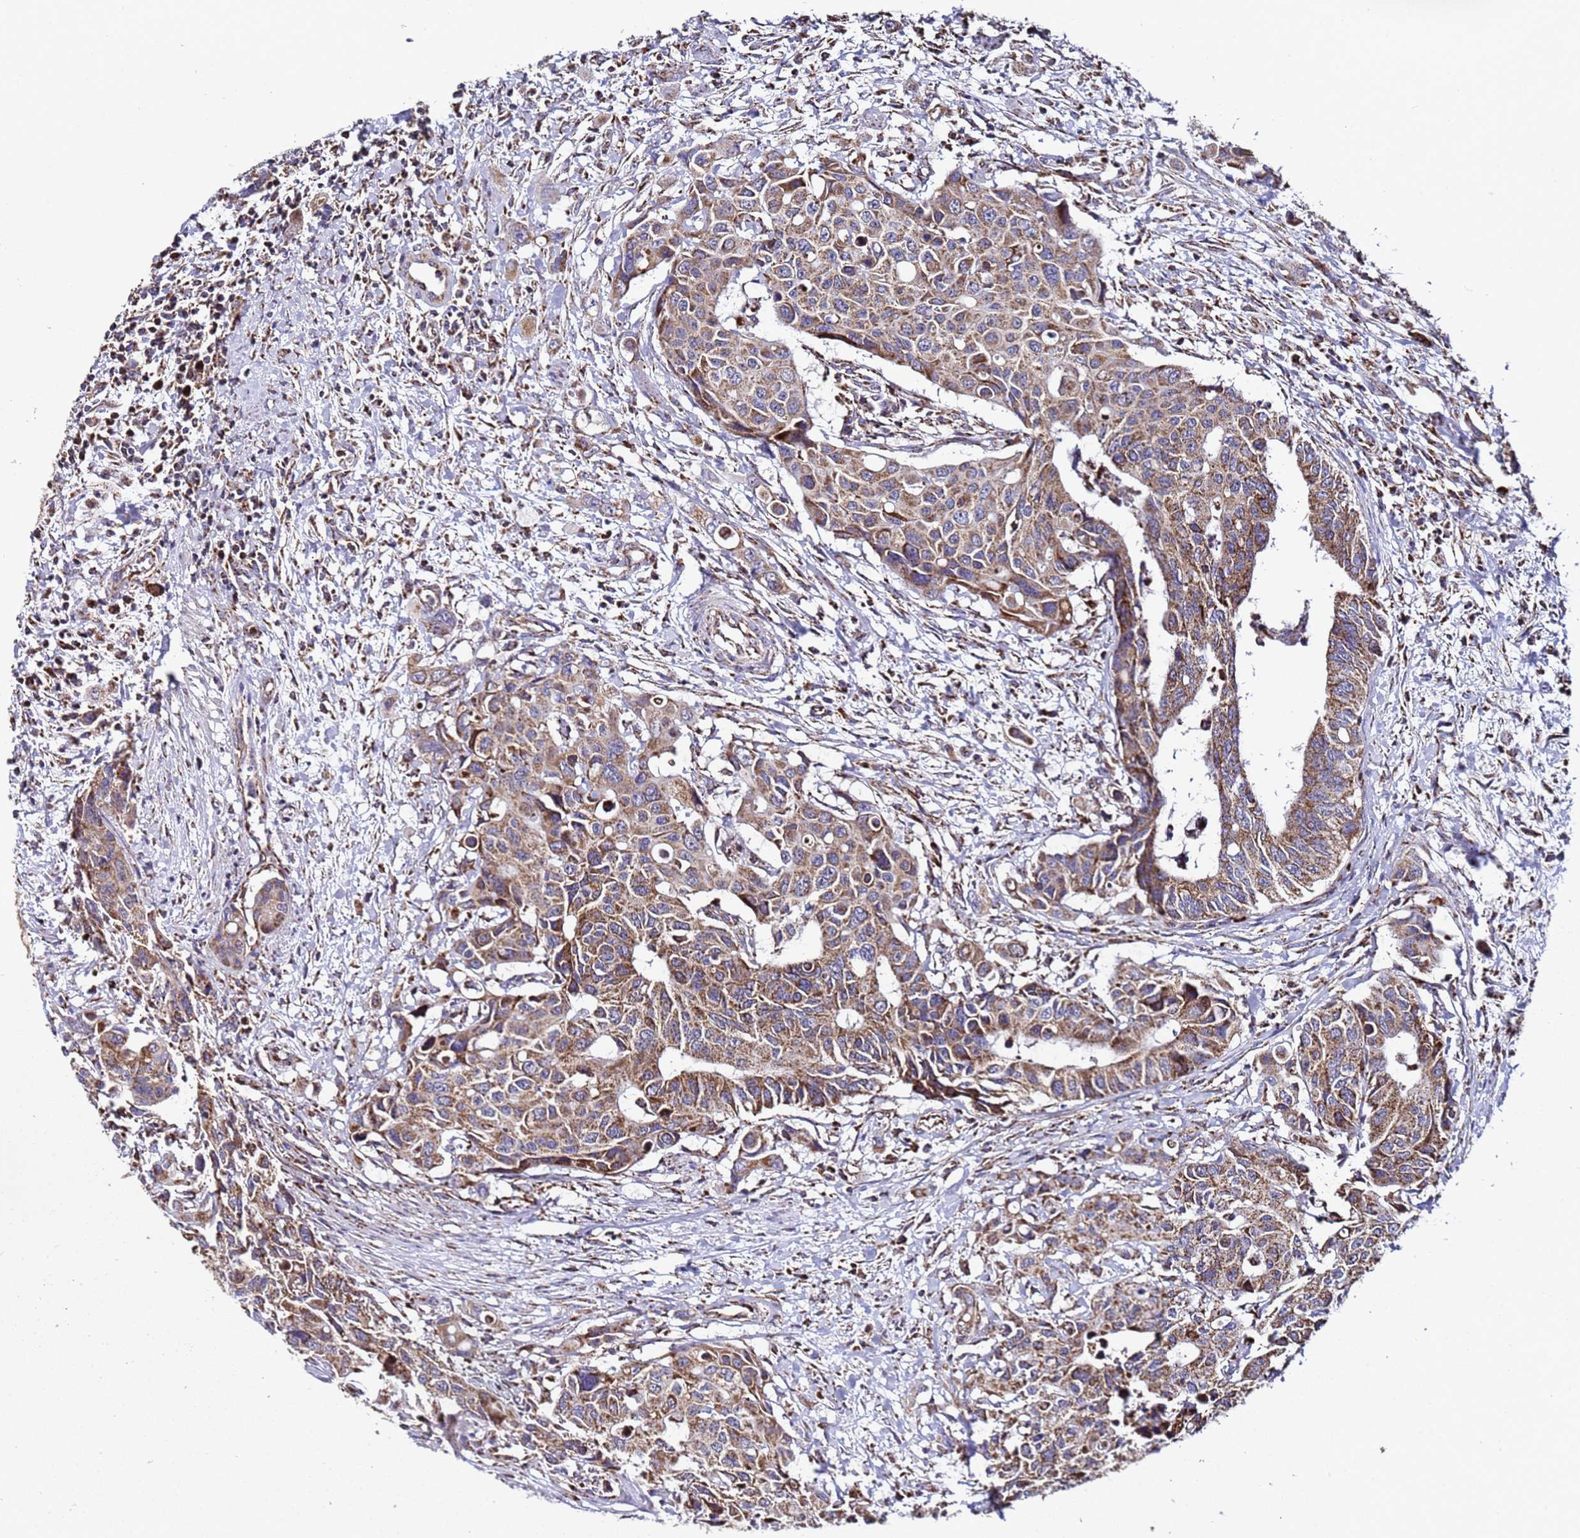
{"staining": {"intensity": "moderate", "quantity": ">75%", "location": "cytoplasmic/membranous"}, "tissue": "colorectal cancer", "cell_type": "Tumor cells", "image_type": "cancer", "snomed": [{"axis": "morphology", "description": "Adenocarcinoma, NOS"}, {"axis": "topography", "description": "Colon"}], "caption": "Colorectal cancer (adenocarcinoma) was stained to show a protein in brown. There is medium levels of moderate cytoplasmic/membranous expression in about >75% of tumor cells. The protein of interest is shown in brown color, while the nuclei are stained blue.", "gene": "MRPS12", "patient": {"sex": "male", "age": 77}}